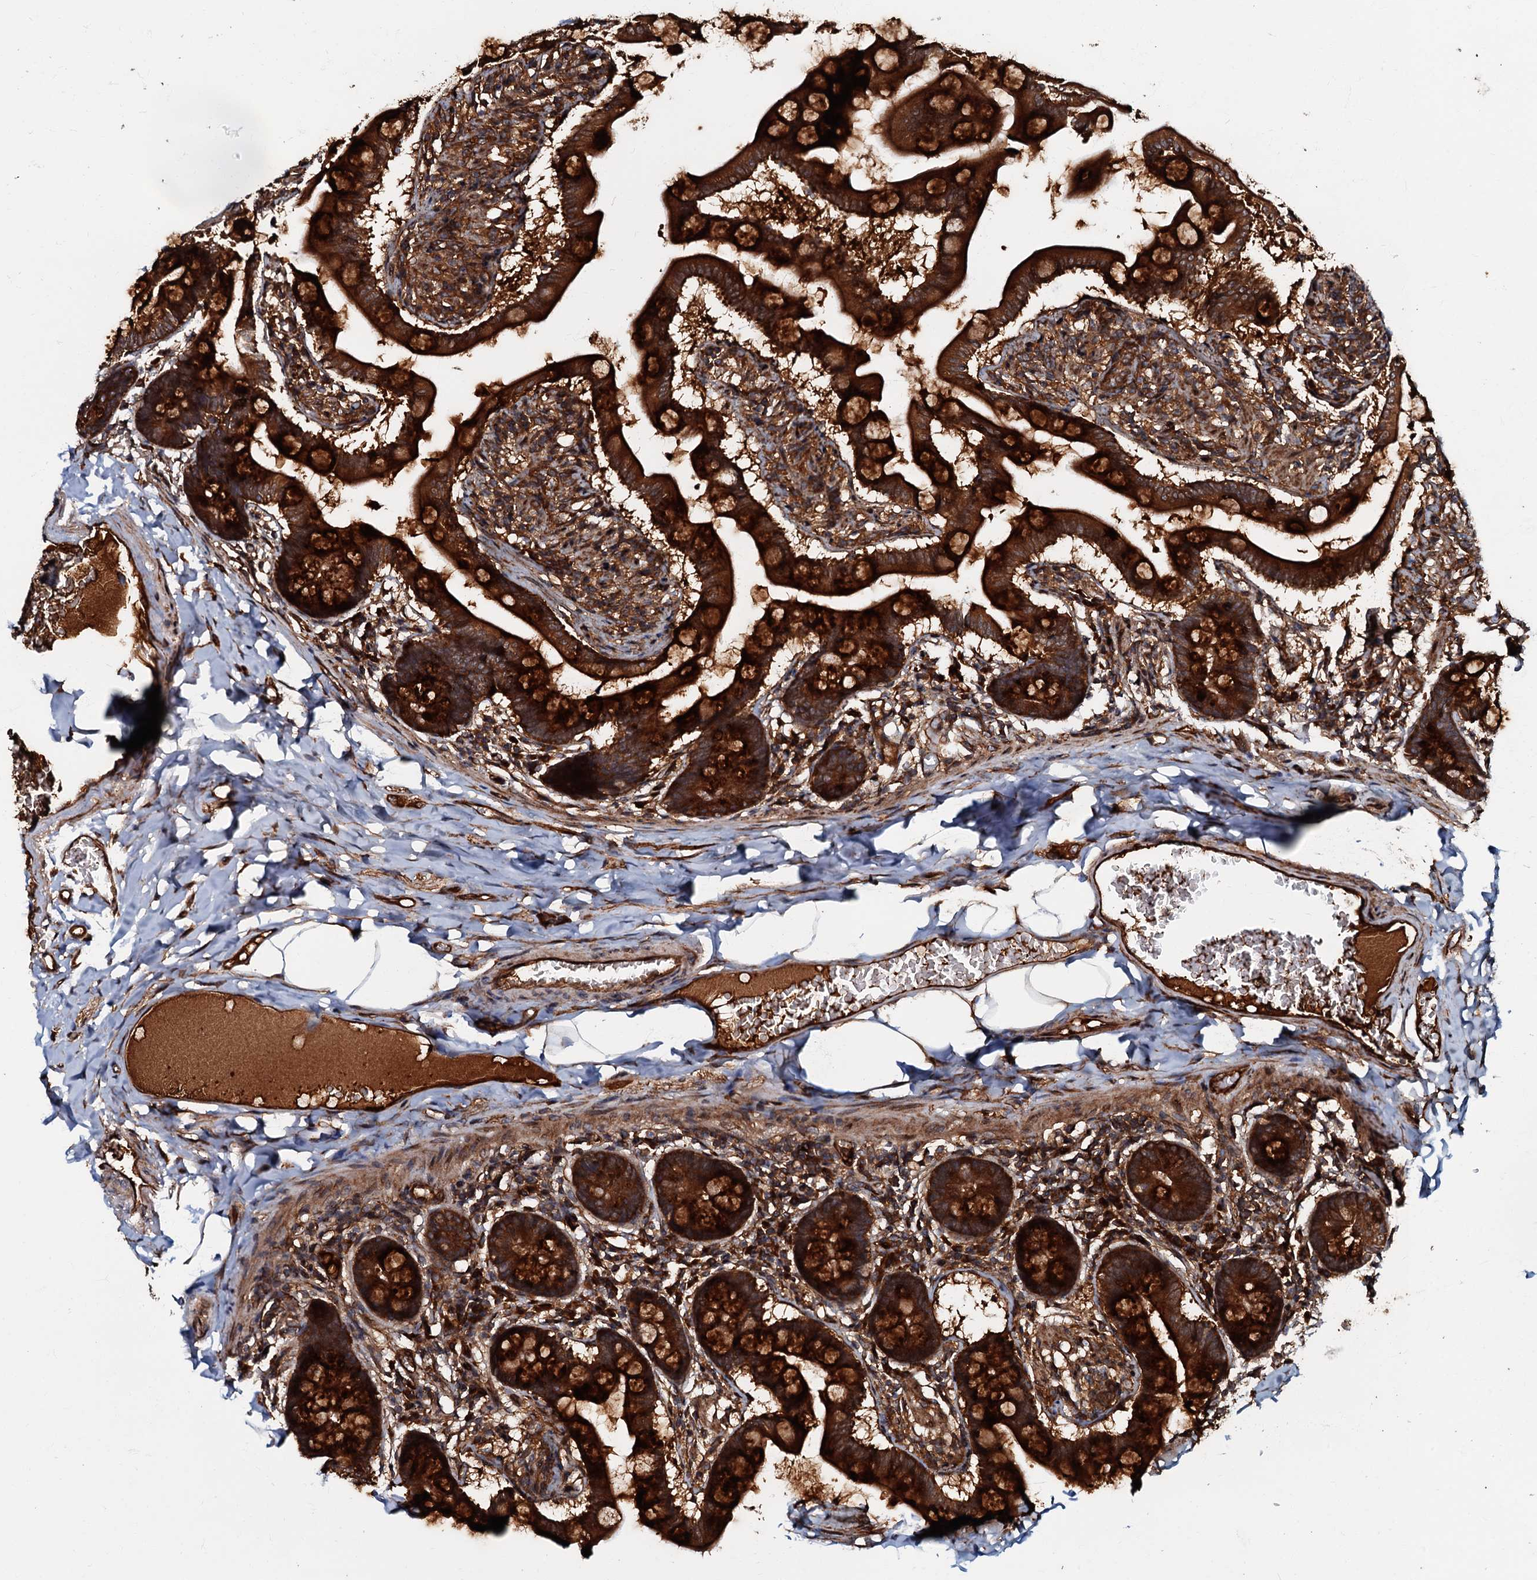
{"staining": {"intensity": "strong", "quantity": ">75%", "location": "cytoplasmic/membranous"}, "tissue": "small intestine", "cell_type": "Glandular cells", "image_type": "normal", "snomed": [{"axis": "morphology", "description": "Normal tissue, NOS"}, {"axis": "topography", "description": "Small intestine"}], "caption": "Small intestine stained with immunohistochemistry (IHC) exhibits strong cytoplasmic/membranous positivity in approximately >75% of glandular cells.", "gene": "BLOC1S6", "patient": {"sex": "male", "age": 41}}